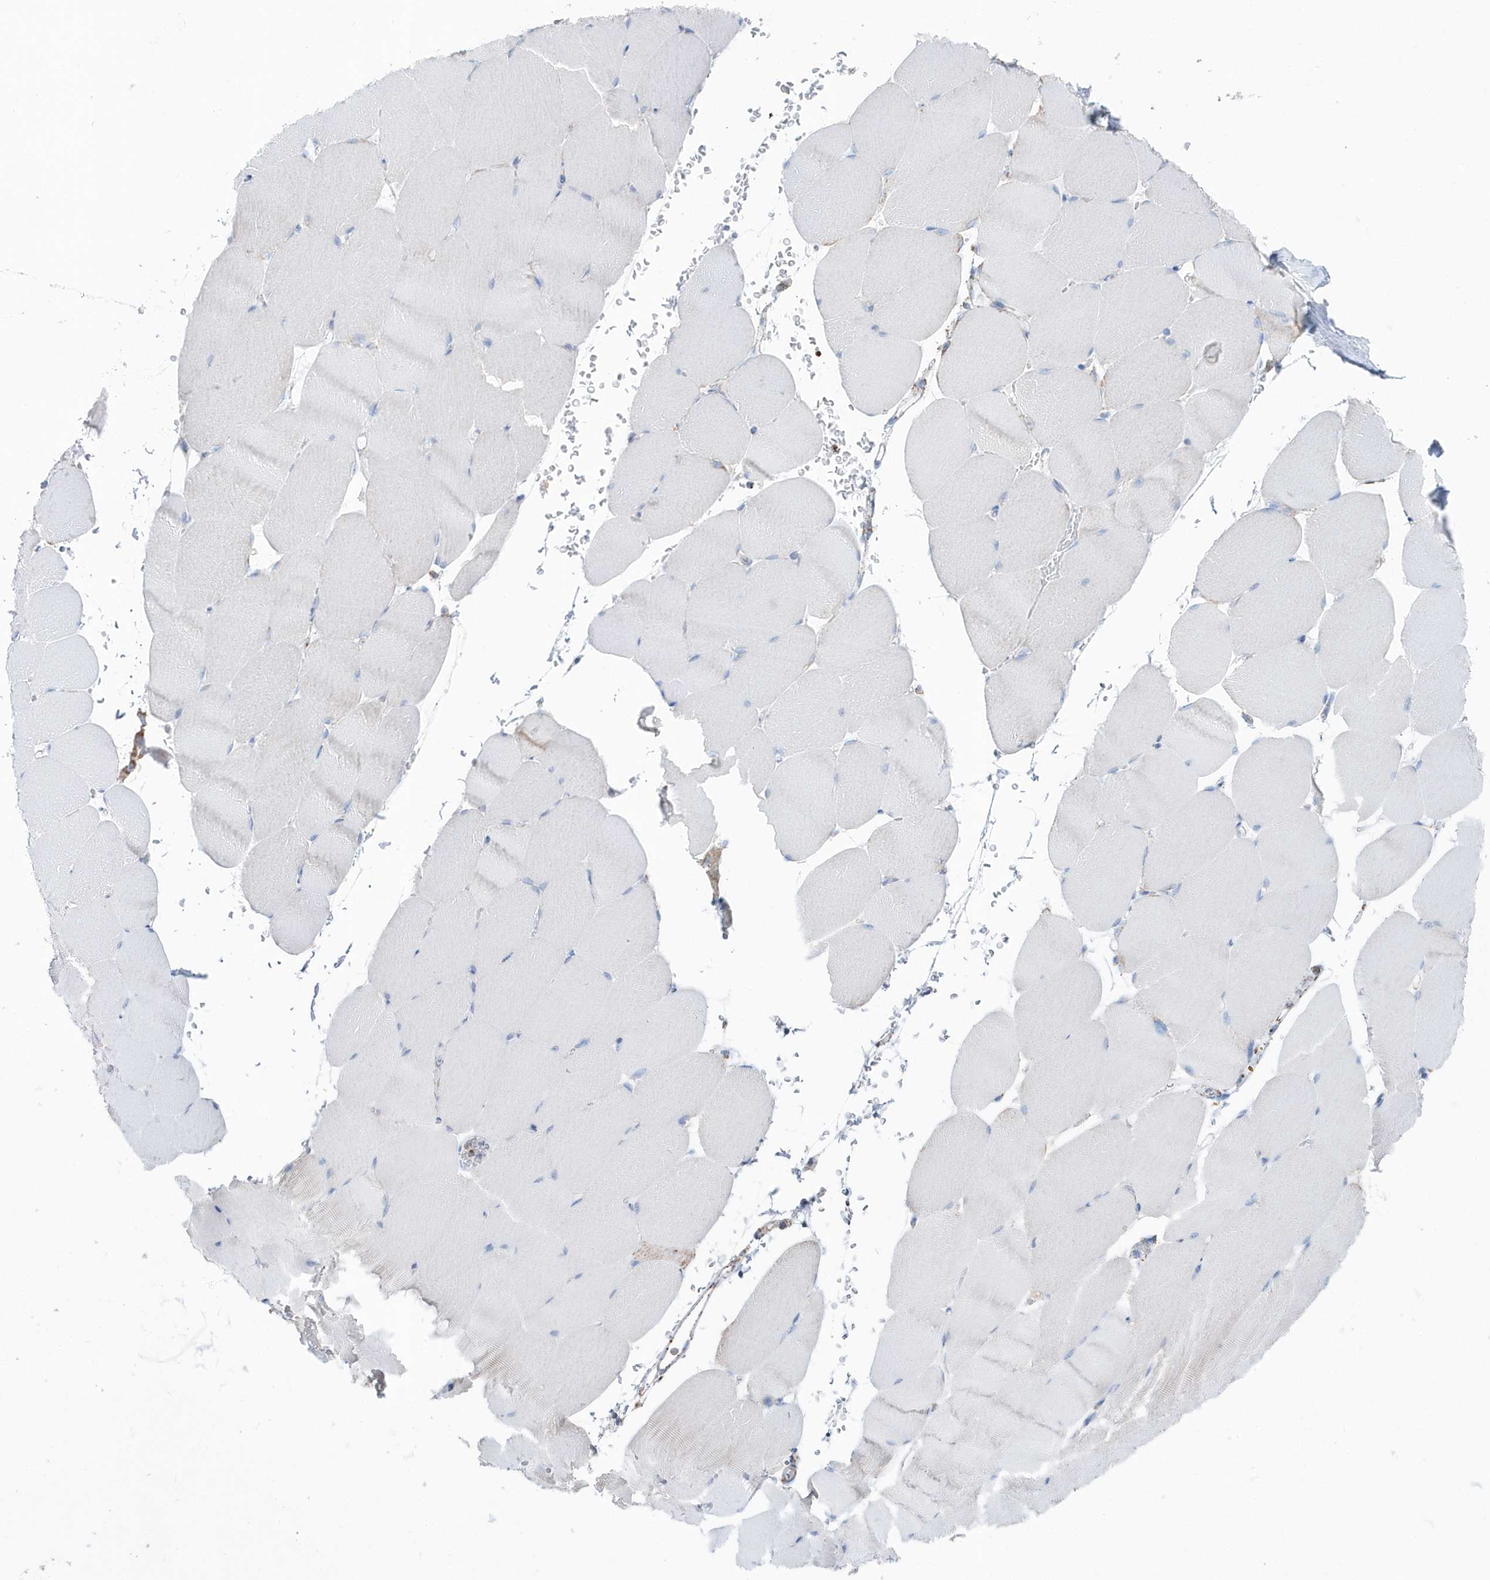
{"staining": {"intensity": "negative", "quantity": "none", "location": "none"}, "tissue": "skeletal muscle", "cell_type": "Myocytes", "image_type": "normal", "snomed": [{"axis": "morphology", "description": "Normal tissue, NOS"}, {"axis": "topography", "description": "Skeletal muscle"}, {"axis": "topography", "description": "Parathyroid gland"}], "caption": "Skeletal muscle stained for a protein using immunohistochemistry shows no positivity myocytes.", "gene": "TMCO6", "patient": {"sex": "female", "age": 37}}